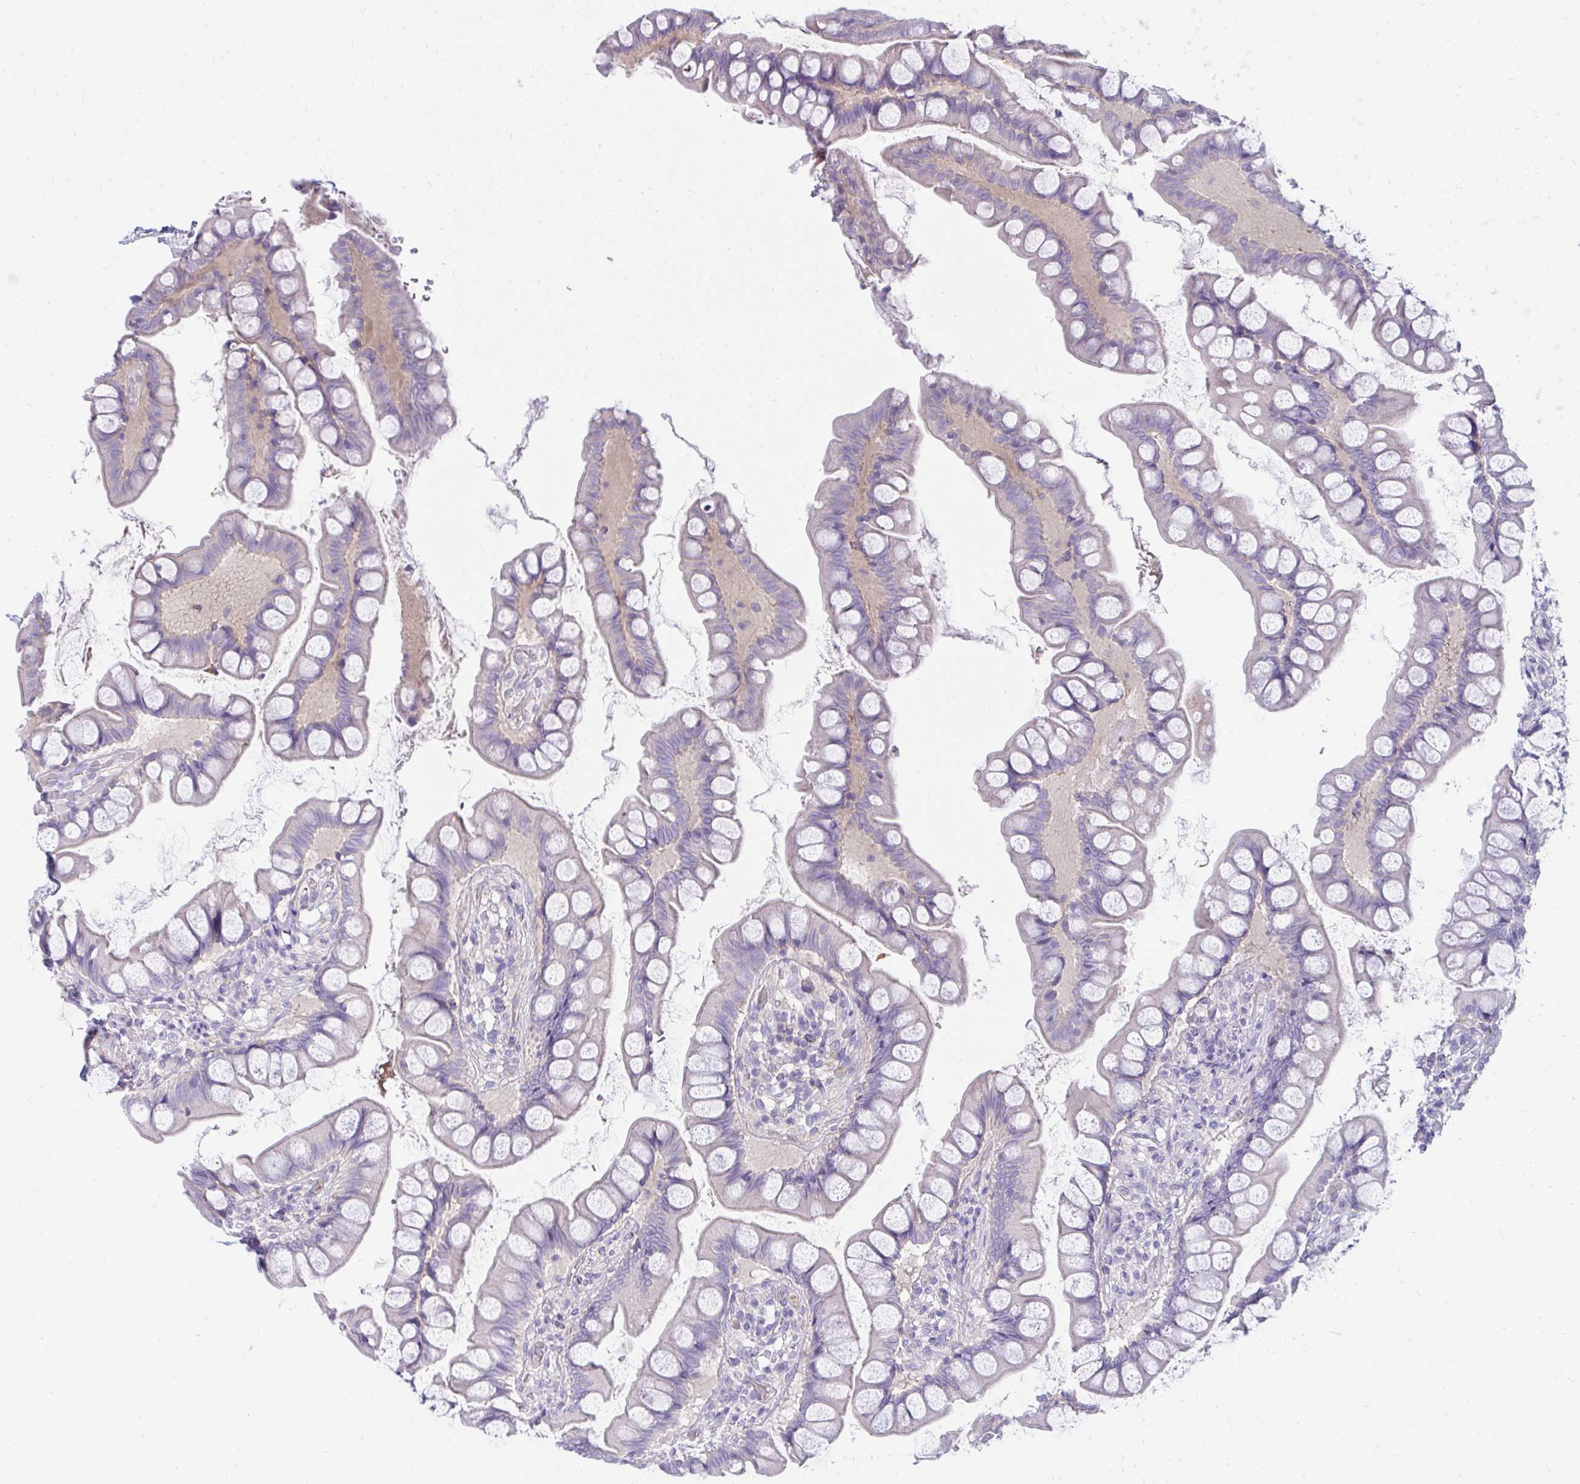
{"staining": {"intensity": "negative", "quantity": "none", "location": "none"}, "tissue": "small intestine", "cell_type": "Glandular cells", "image_type": "normal", "snomed": [{"axis": "morphology", "description": "Normal tissue, NOS"}, {"axis": "topography", "description": "Small intestine"}], "caption": "High power microscopy image of an immunohistochemistry image of benign small intestine, revealing no significant expression in glandular cells.", "gene": "LRRC36", "patient": {"sex": "male", "age": 70}}